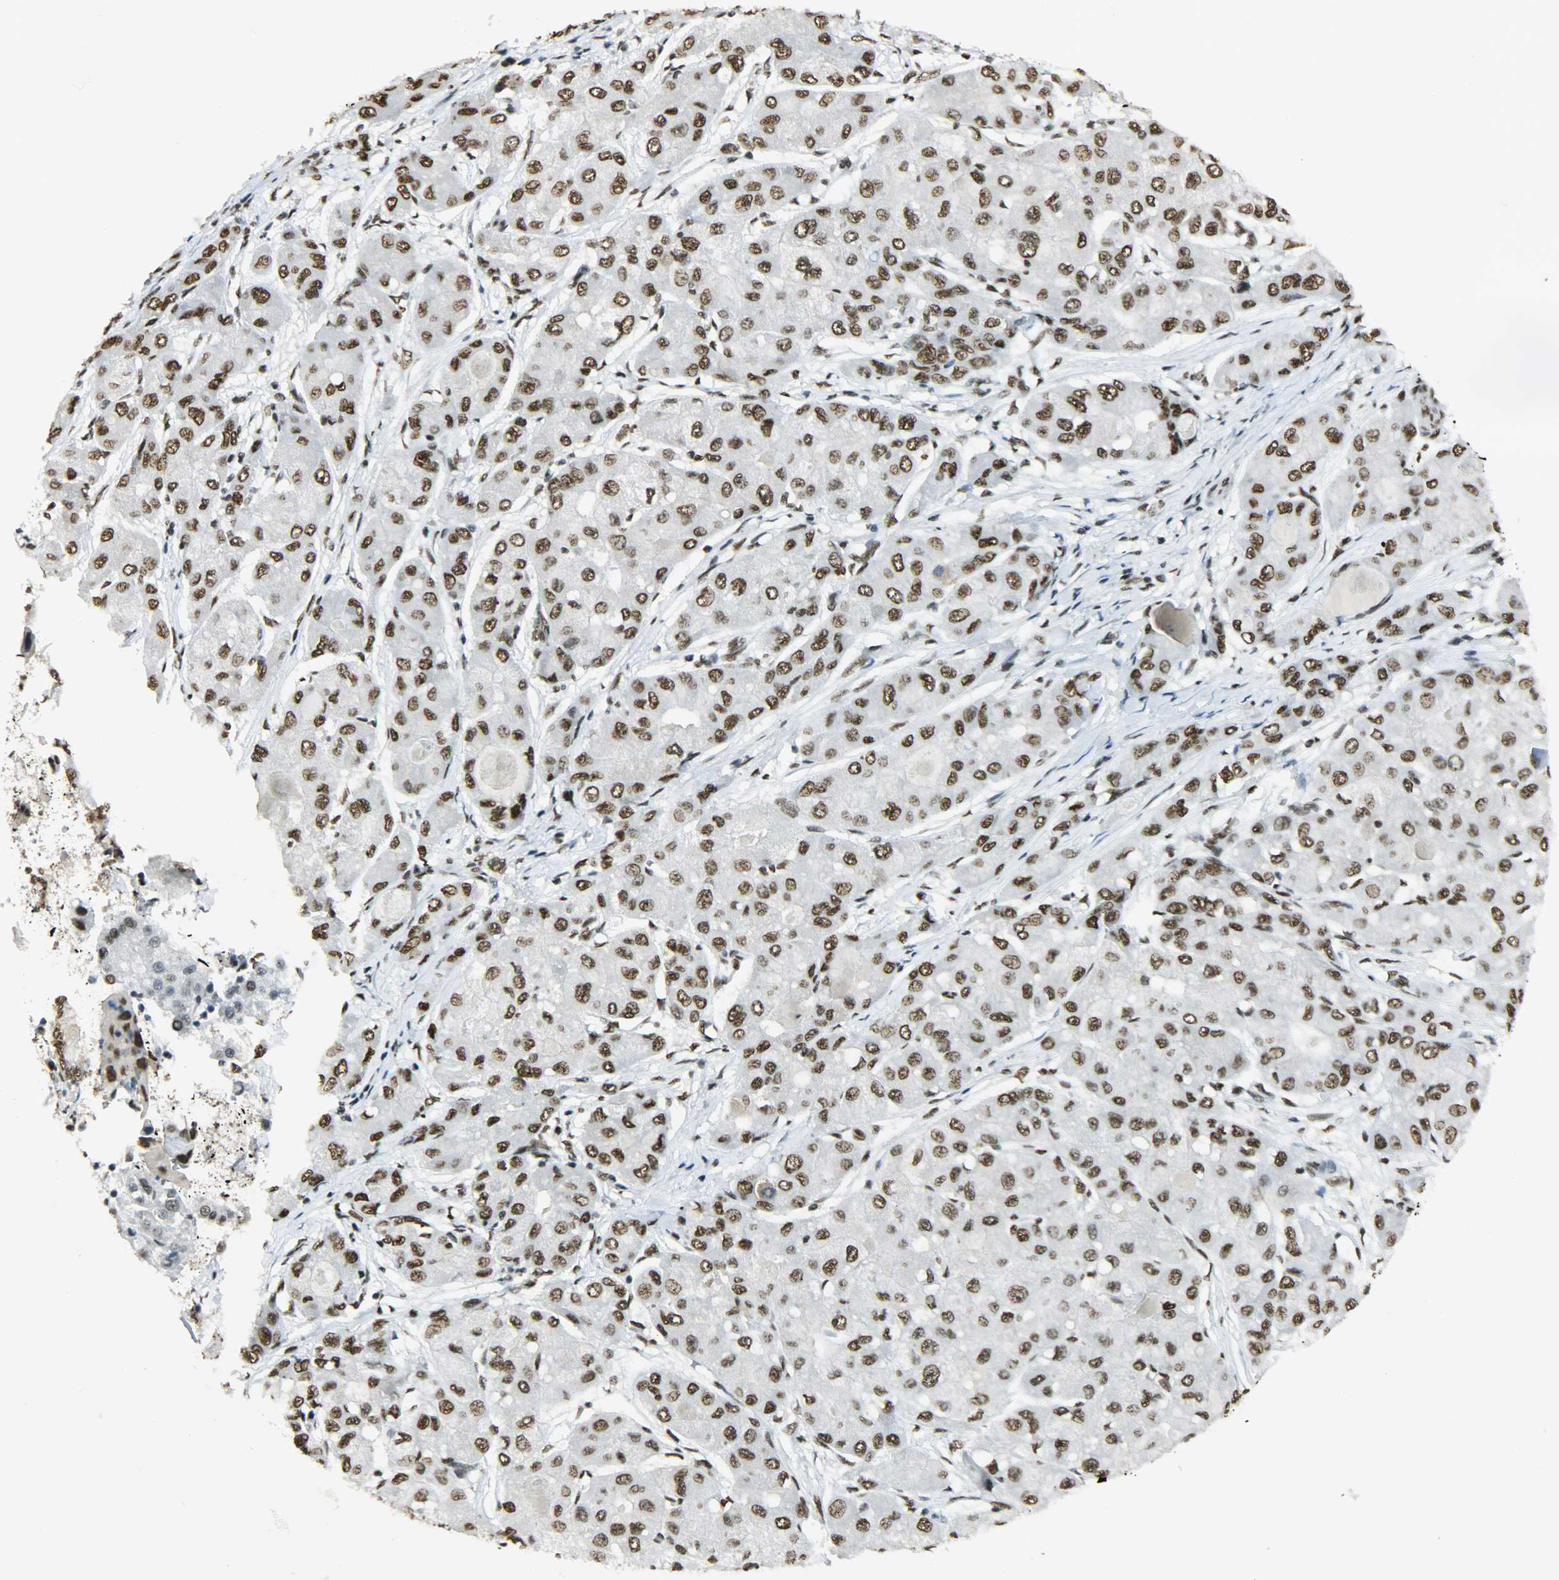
{"staining": {"intensity": "strong", "quantity": ">75%", "location": "nuclear"}, "tissue": "liver cancer", "cell_type": "Tumor cells", "image_type": "cancer", "snomed": [{"axis": "morphology", "description": "Carcinoma, Hepatocellular, NOS"}, {"axis": "topography", "description": "Liver"}], "caption": "A brown stain shows strong nuclear expression of a protein in liver hepatocellular carcinoma tumor cells. The staining is performed using DAB (3,3'-diaminobenzidine) brown chromogen to label protein expression. The nuclei are counter-stained blue using hematoxylin.", "gene": "MYEF2", "patient": {"sex": "male", "age": 80}}